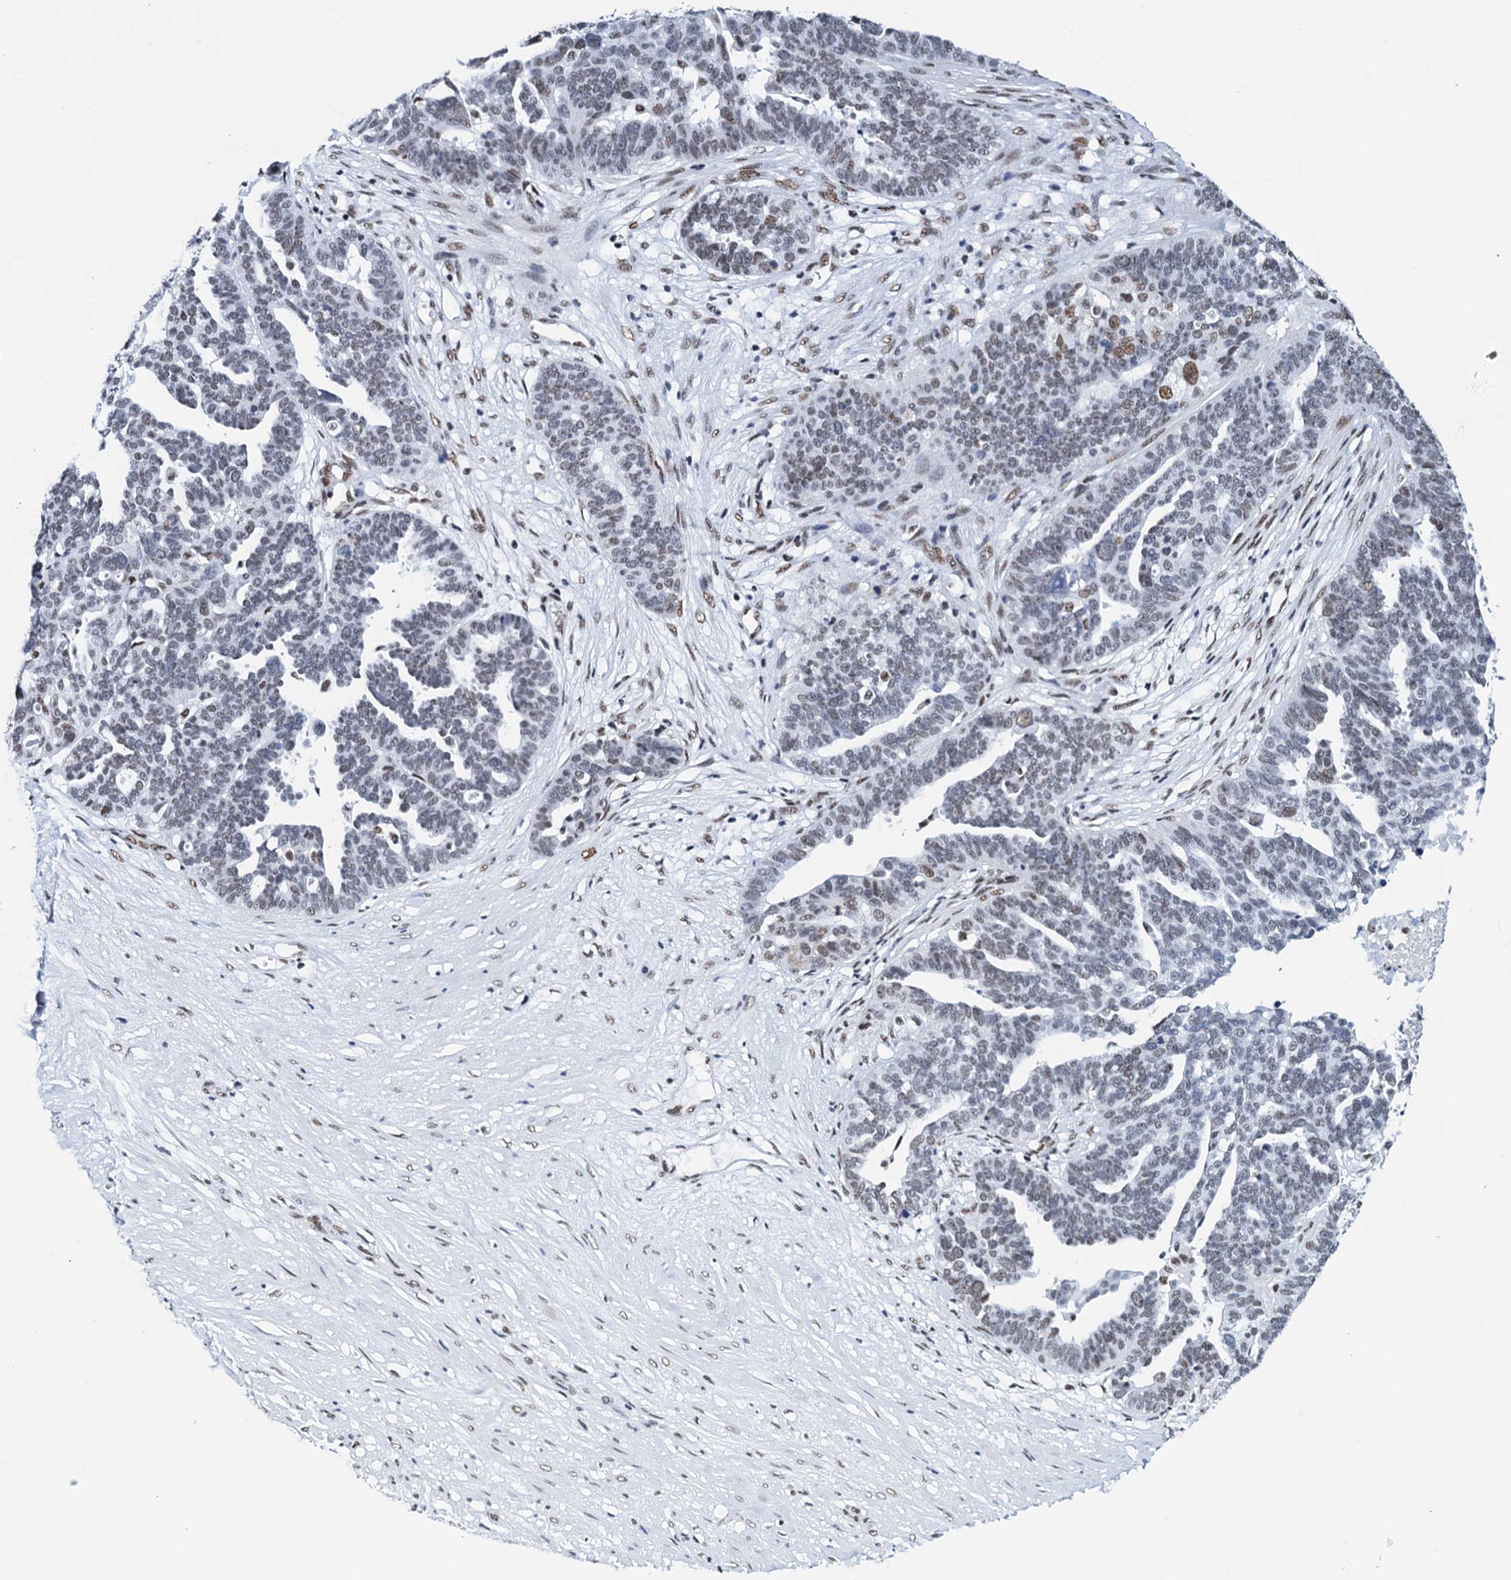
{"staining": {"intensity": "weak", "quantity": "<25%", "location": "nuclear"}, "tissue": "ovarian cancer", "cell_type": "Tumor cells", "image_type": "cancer", "snomed": [{"axis": "morphology", "description": "Cystadenocarcinoma, serous, NOS"}, {"axis": "topography", "description": "Ovary"}], "caption": "Immunohistochemical staining of serous cystadenocarcinoma (ovarian) demonstrates no significant staining in tumor cells.", "gene": "SLTM", "patient": {"sex": "female", "age": 59}}